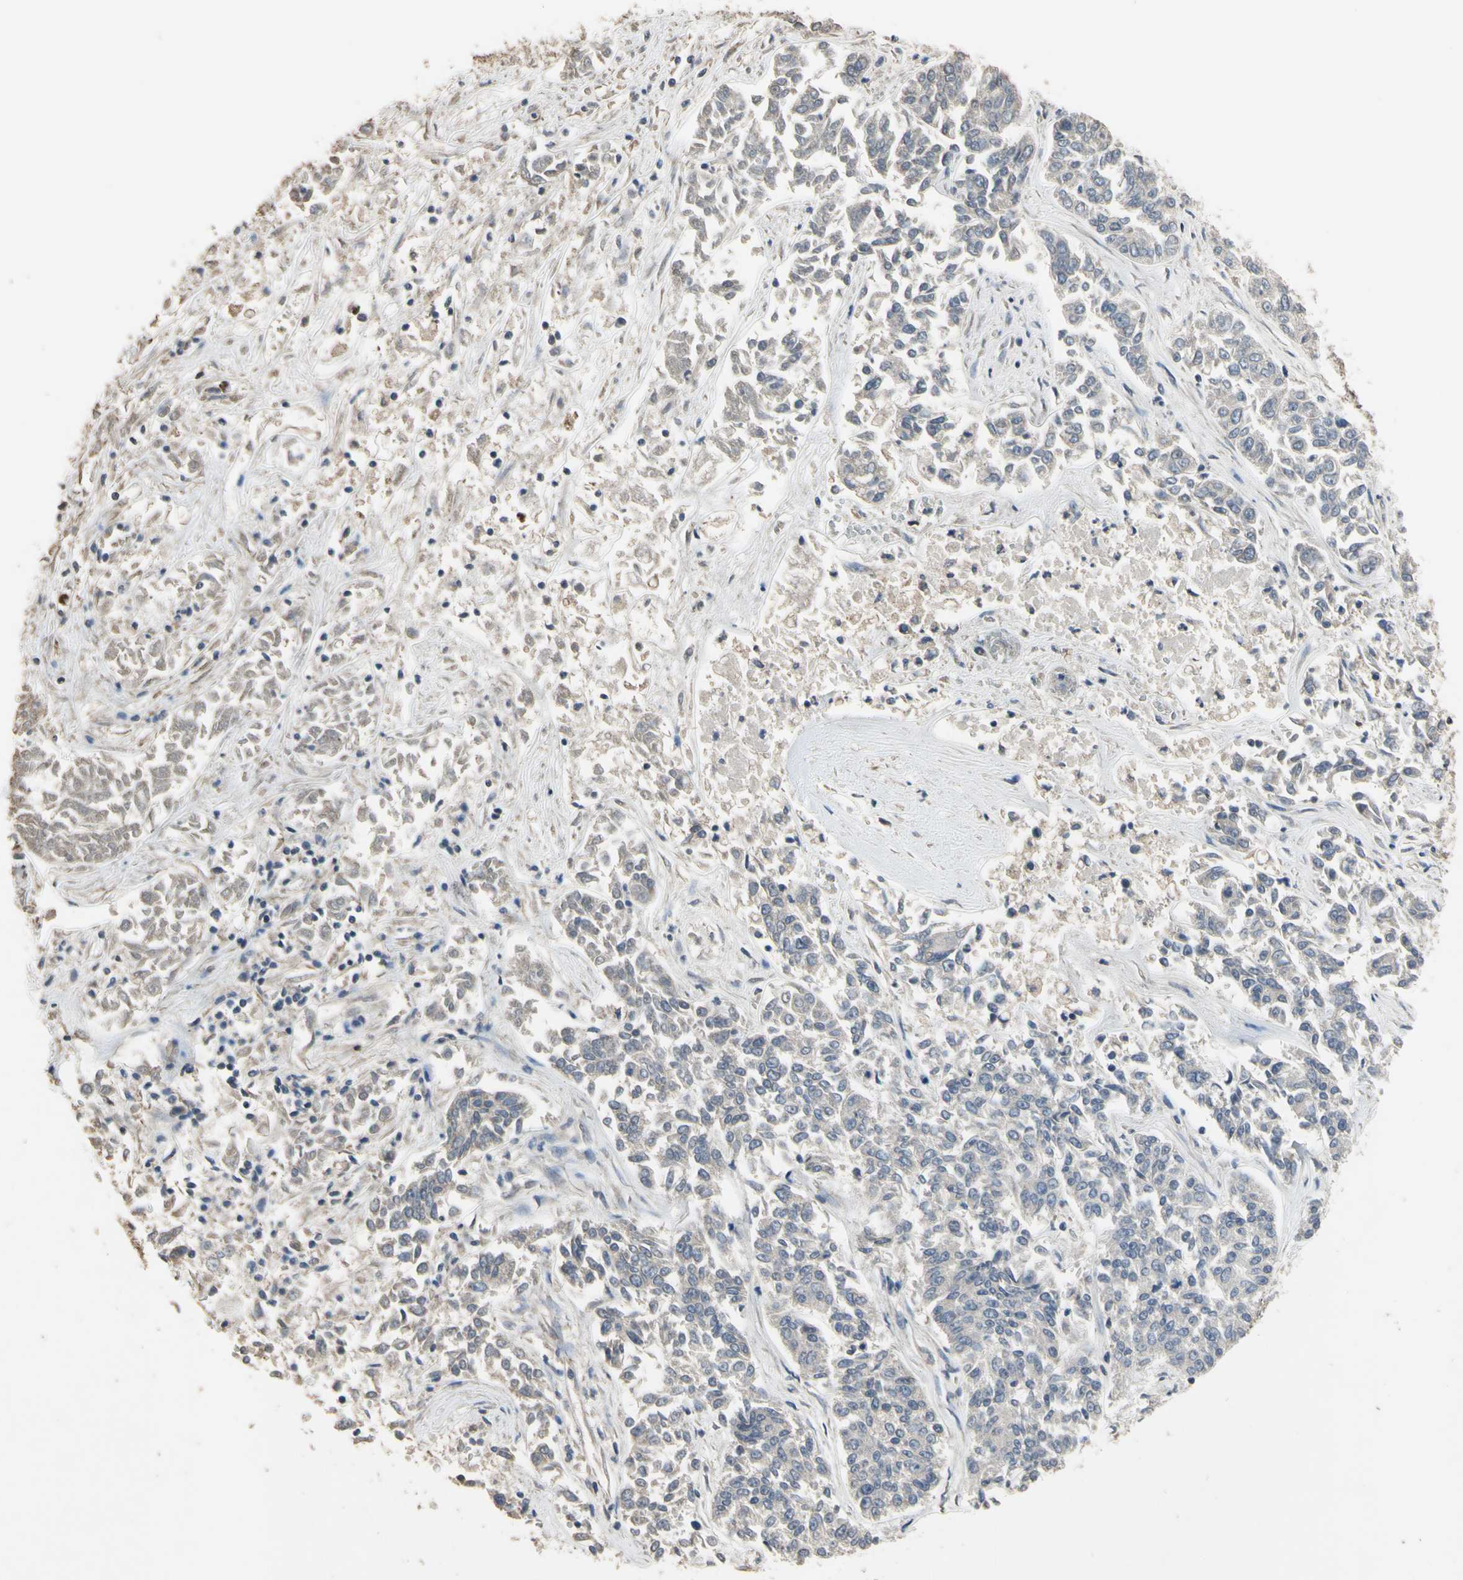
{"staining": {"intensity": "negative", "quantity": "none", "location": "none"}, "tissue": "lung cancer", "cell_type": "Tumor cells", "image_type": "cancer", "snomed": [{"axis": "morphology", "description": "Adenocarcinoma, NOS"}, {"axis": "topography", "description": "Lung"}], "caption": "Lung cancer was stained to show a protein in brown. There is no significant positivity in tumor cells. (DAB IHC with hematoxylin counter stain).", "gene": "ZNF174", "patient": {"sex": "male", "age": 84}}